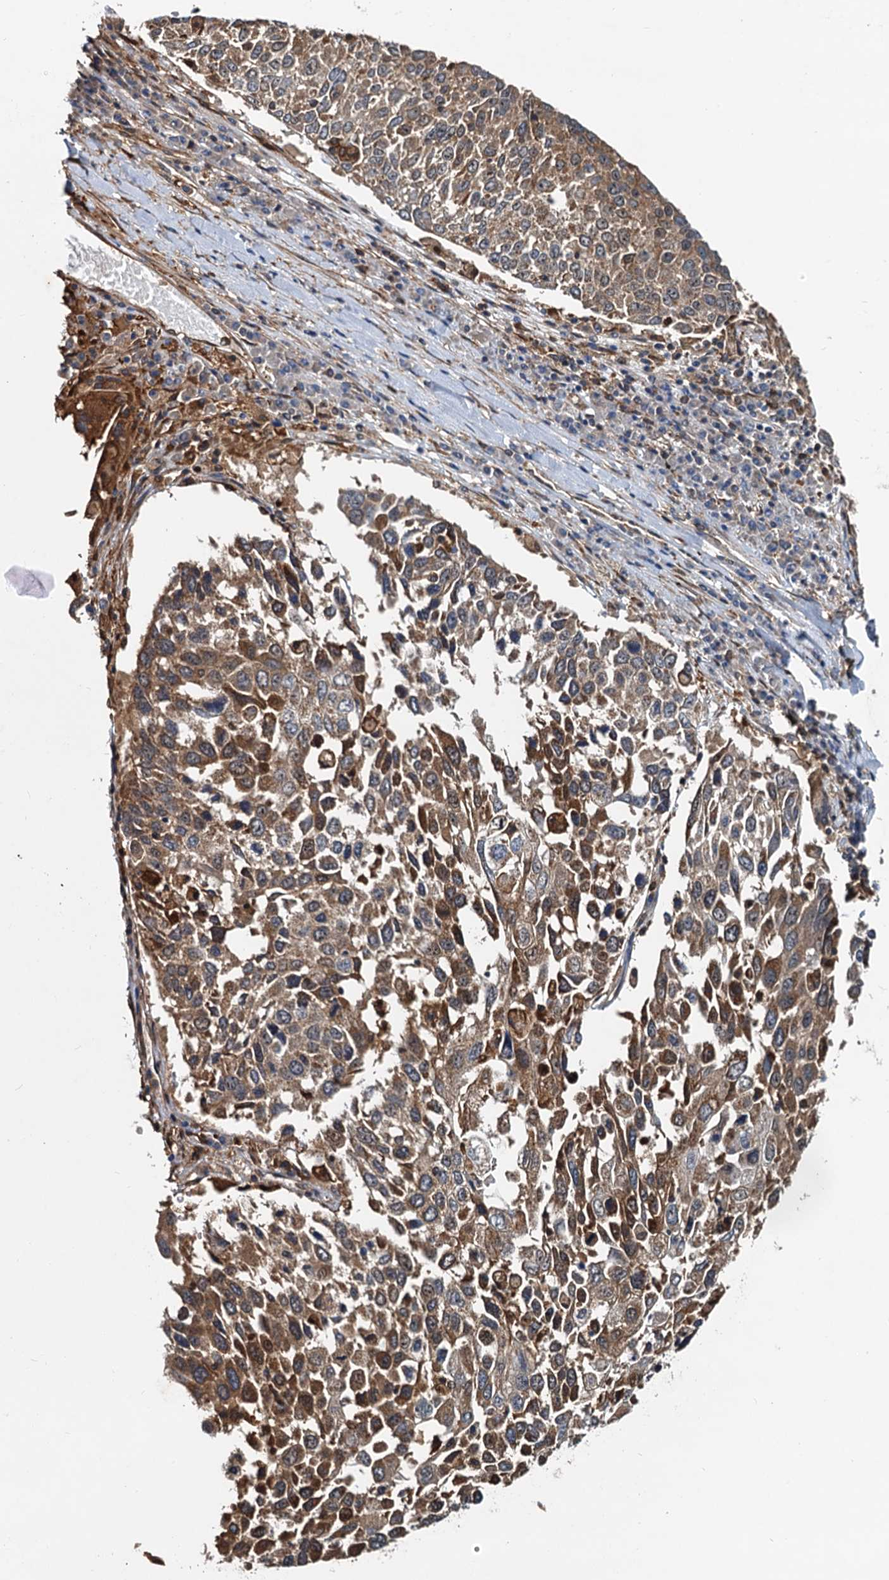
{"staining": {"intensity": "moderate", "quantity": "<25%", "location": "cytoplasmic/membranous"}, "tissue": "lung cancer", "cell_type": "Tumor cells", "image_type": "cancer", "snomed": [{"axis": "morphology", "description": "Squamous cell carcinoma, NOS"}, {"axis": "topography", "description": "Lung"}], "caption": "Human lung cancer (squamous cell carcinoma) stained with a protein marker displays moderate staining in tumor cells.", "gene": "USP6NL", "patient": {"sex": "male", "age": 65}}